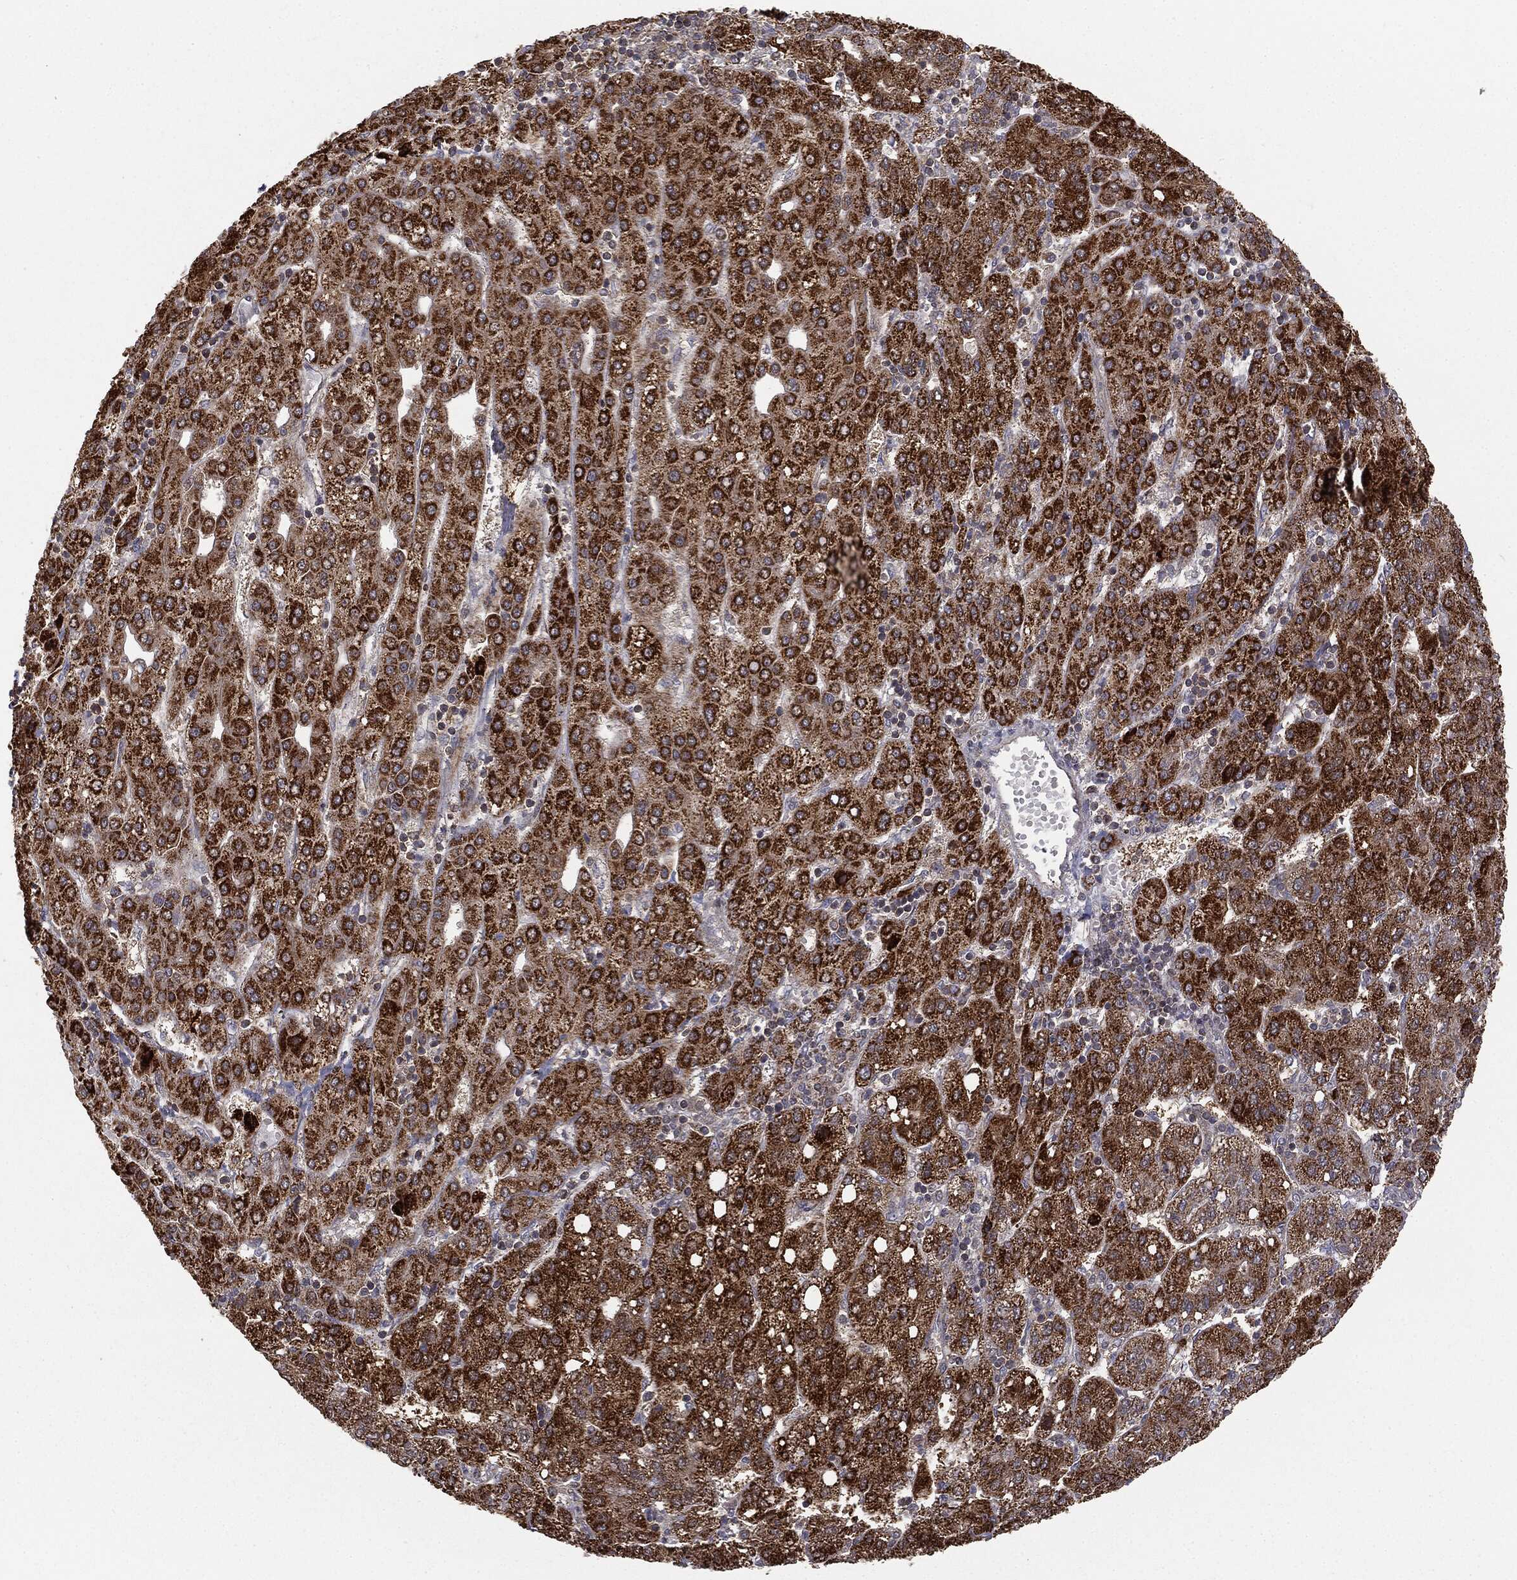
{"staining": {"intensity": "strong", "quantity": ">75%", "location": "cytoplasmic/membranous"}, "tissue": "liver cancer", "cell_type": "Tumor cells", "image_type": "cancer", "snomed": [{"axis": "morphology", "description": "Carcinoma, Hepatocellular, NOS"}, {"axis": "topography", "description": "Liver"}], "caption": "Immunohistochemistry (IHC) of human liver cancer demonstrates high levels of strong cytoplasmic/membranous positivity in about >75% of tumor cells.", "gene": "MTOR", "patient": {"sex": "male", "age": 65}}